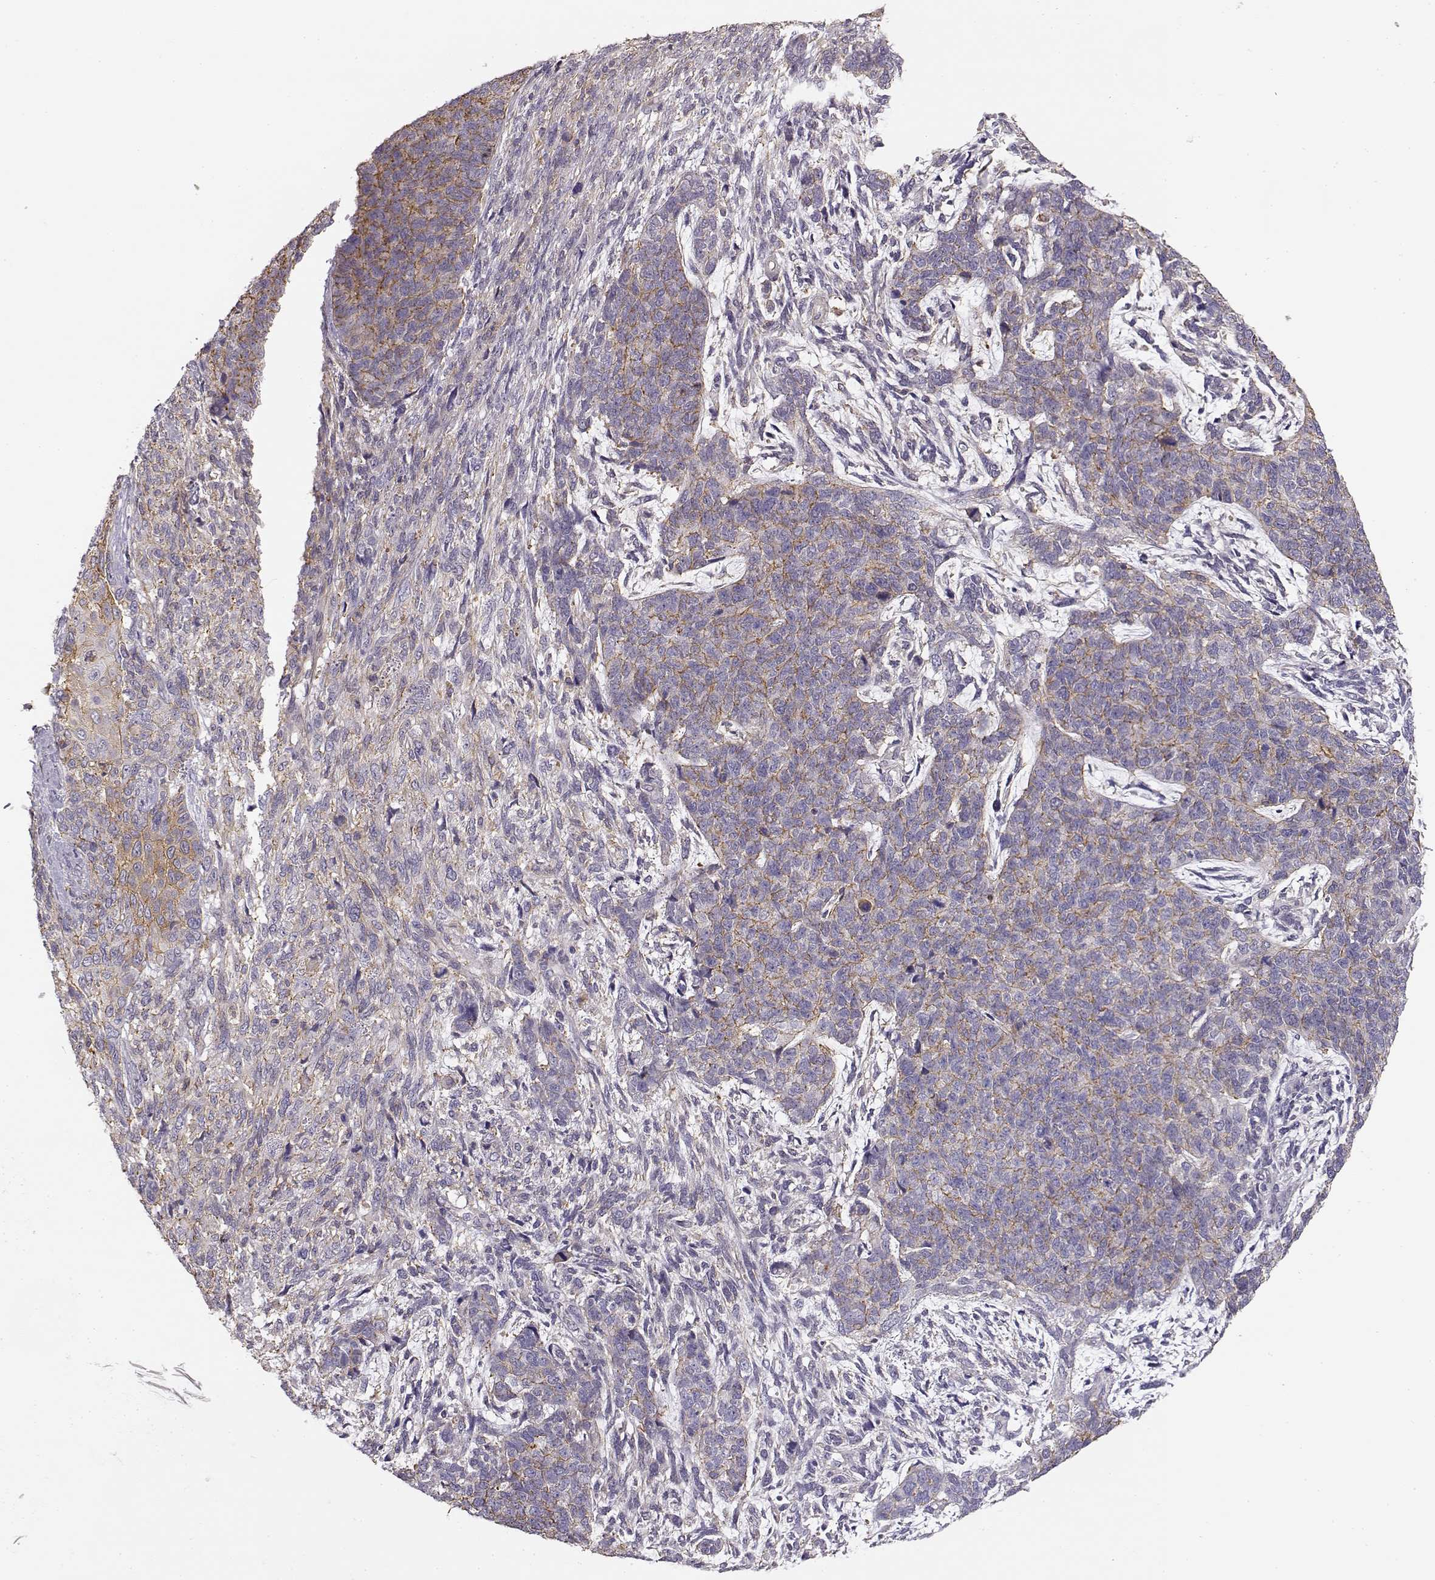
{"staining": {"intensity": "moderate", "quantity": "25%-75%", "location": "cytoplasmic/membranous"}, "tissue": "cervical cancer", "cell_type": "Tumor cells", "image_type": "cancer", "snomed": [{"axis": "morphology", "description": "Squamous cell carcinoma, NOS"}, {"axis": "topography", "description": "Cervix"}], "caption": "Protein expression analysis of human squamous cell carcinoma (cervical) reveals moderate cytoplasmic/membranous positivity in approximately 25%-75% of tumor cells.", "gene": "DAPL1", "patient": {"sex": "female", "age": 63}}